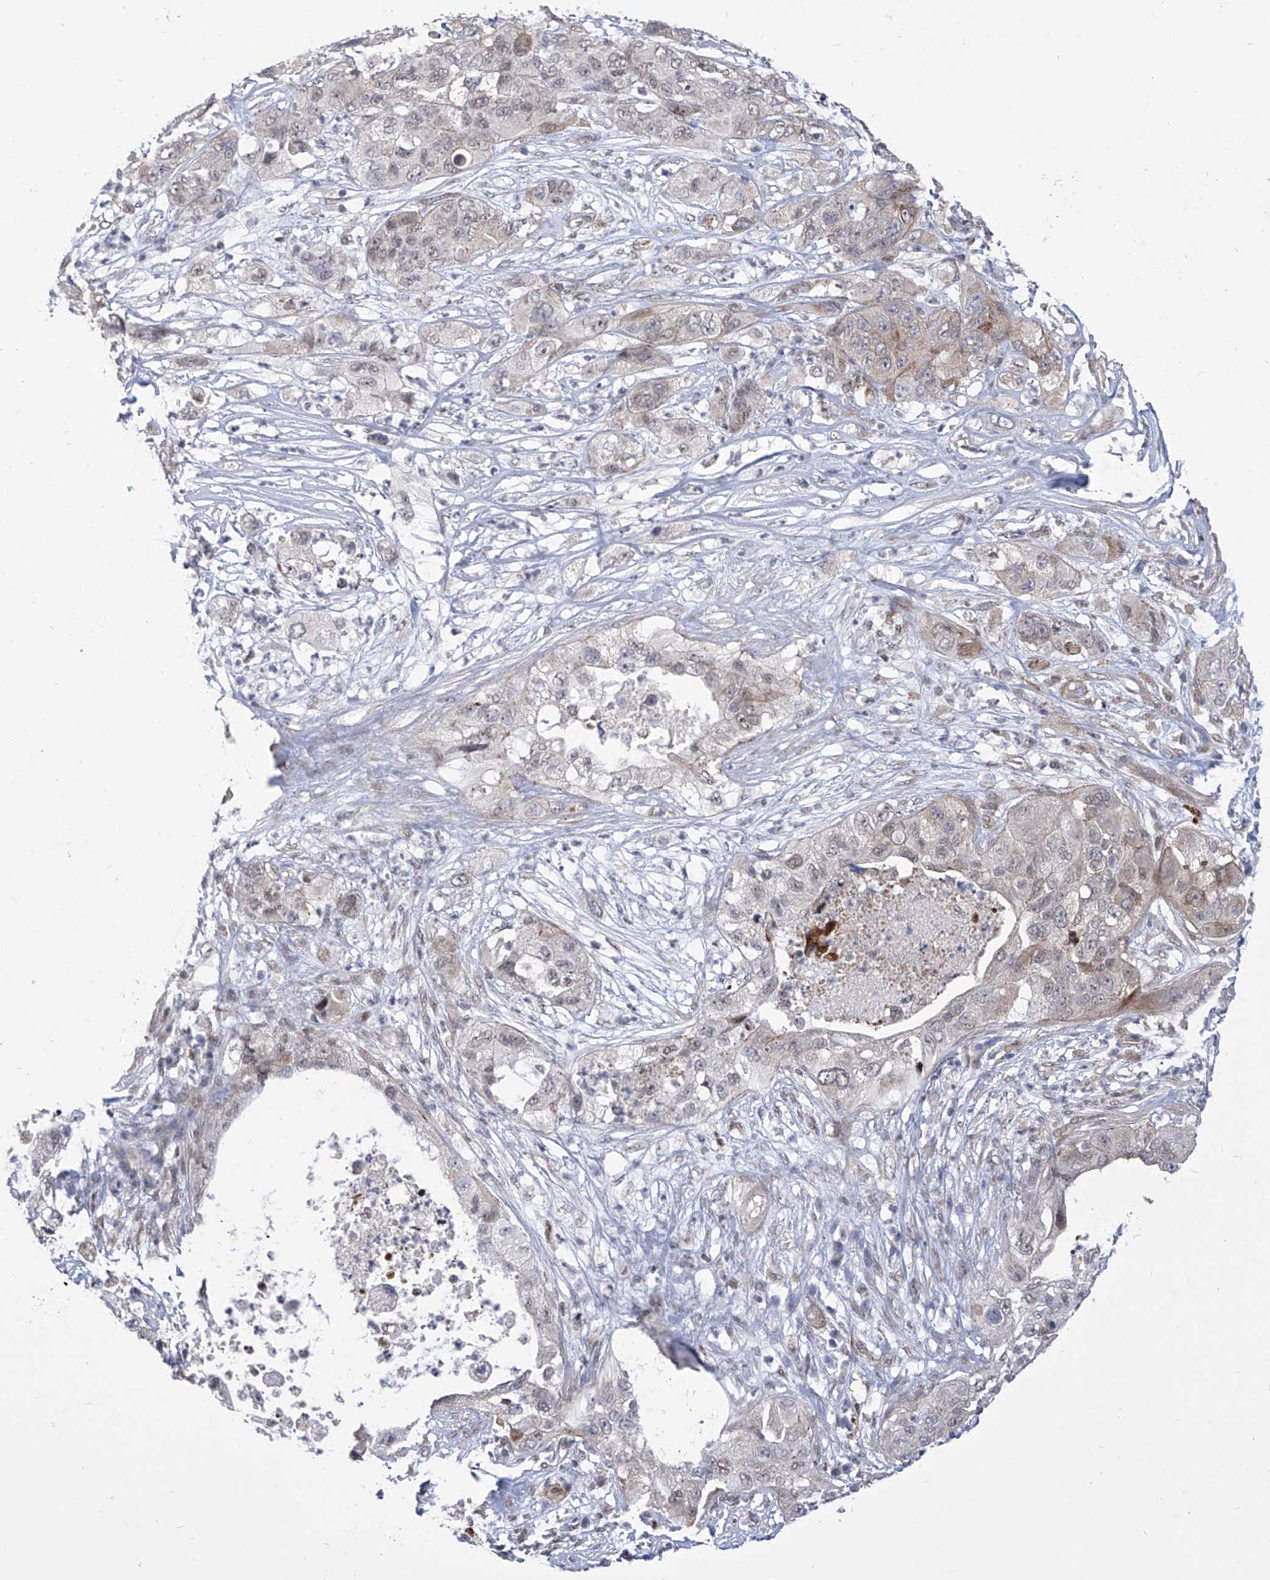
{"staining": {"intensity": "moderate", "quantity": "<25%", "location": "cytoplasmic/membranous"}, "tissue": "pancreatic cancer", "cell_type": "Tumor cells", "image_type": "cancer", "snomed": [{"axis": "morphology", "description": "Adenocarcinoma, NOS"}, {"axis": "topography", "description": "Pancreas"}], "caption": "Human pancreatic cancer (adenocarcinoma) stained with a protein marker exhibits moderate staining in tumor cells.", "gene": "CEP290", "patient": {"sex": "female", "age": 78}}